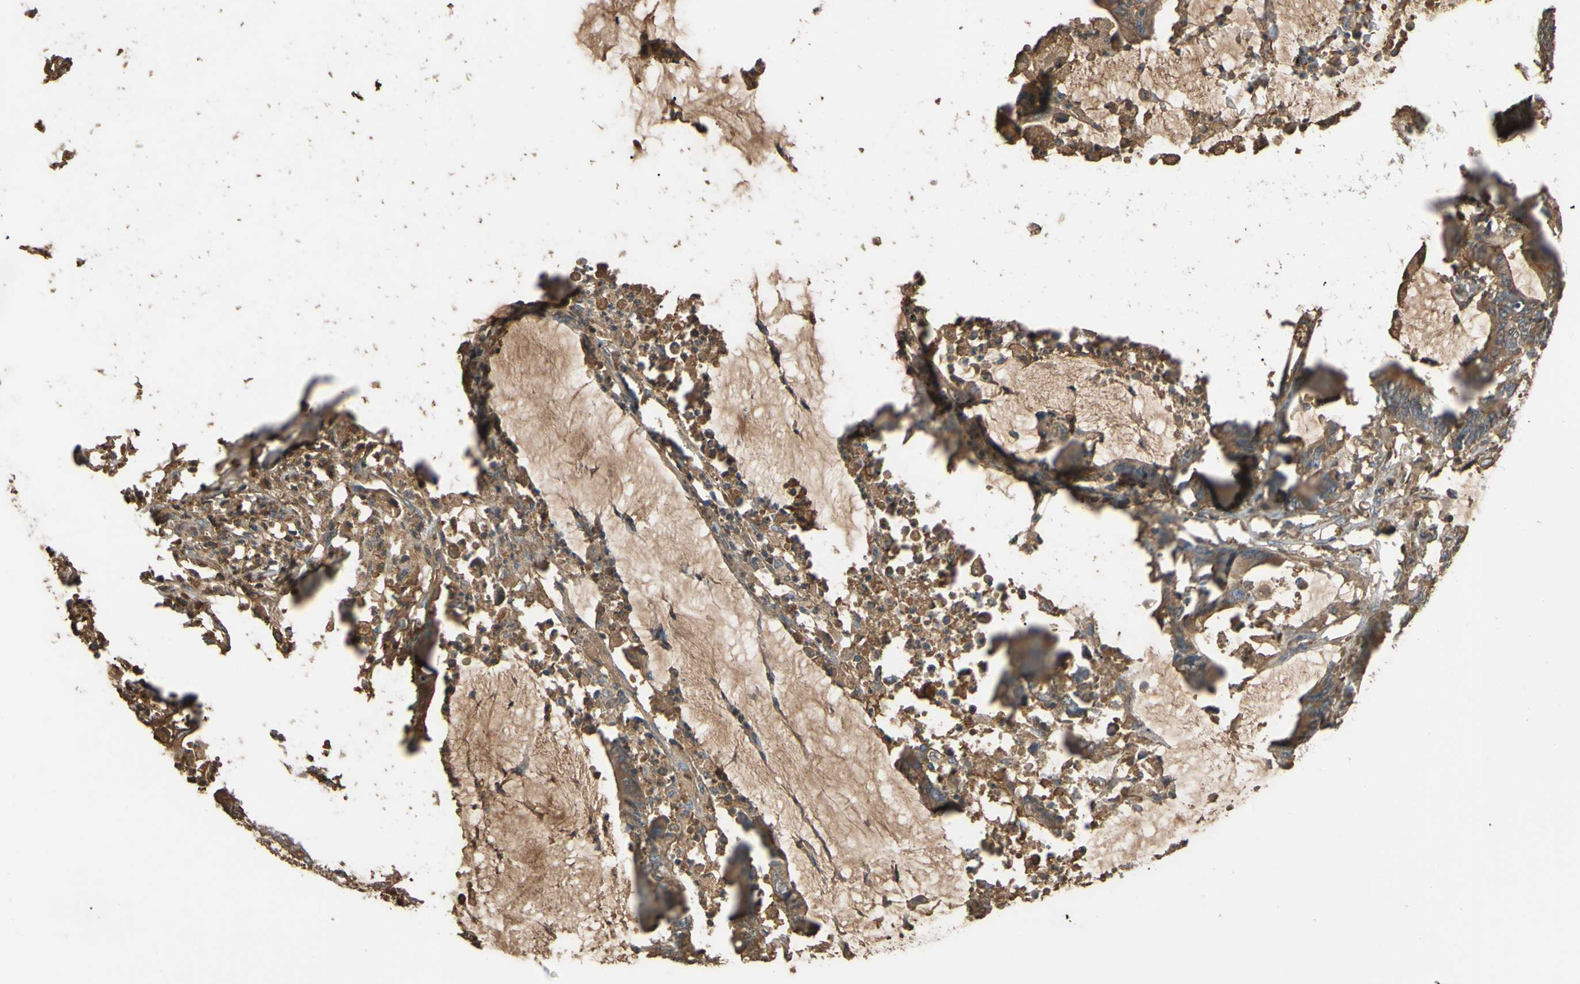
{"staining": {"intensity": "moderate", "quantity": "25%-75%", "location": "cytoplasmic/membranous"}, "tissue": "colorectal cancer", "cell_type": "Tumor cells", "image_type": "cancer", "snomed": [{"axis": "morphology", "description": "Adenocarcinoma, NOS"}, {"axis": "topography", "description": "Rectum"}], "caption": "A medium amount of moderate cytoplasmic/membranous expression is appreciated in about 25%-75% of tumor cells in colorectal cancer (adenocarcinoma) tissue.", "gene": "PTGDS", "patient": {"sex": "female", "age": 66}}